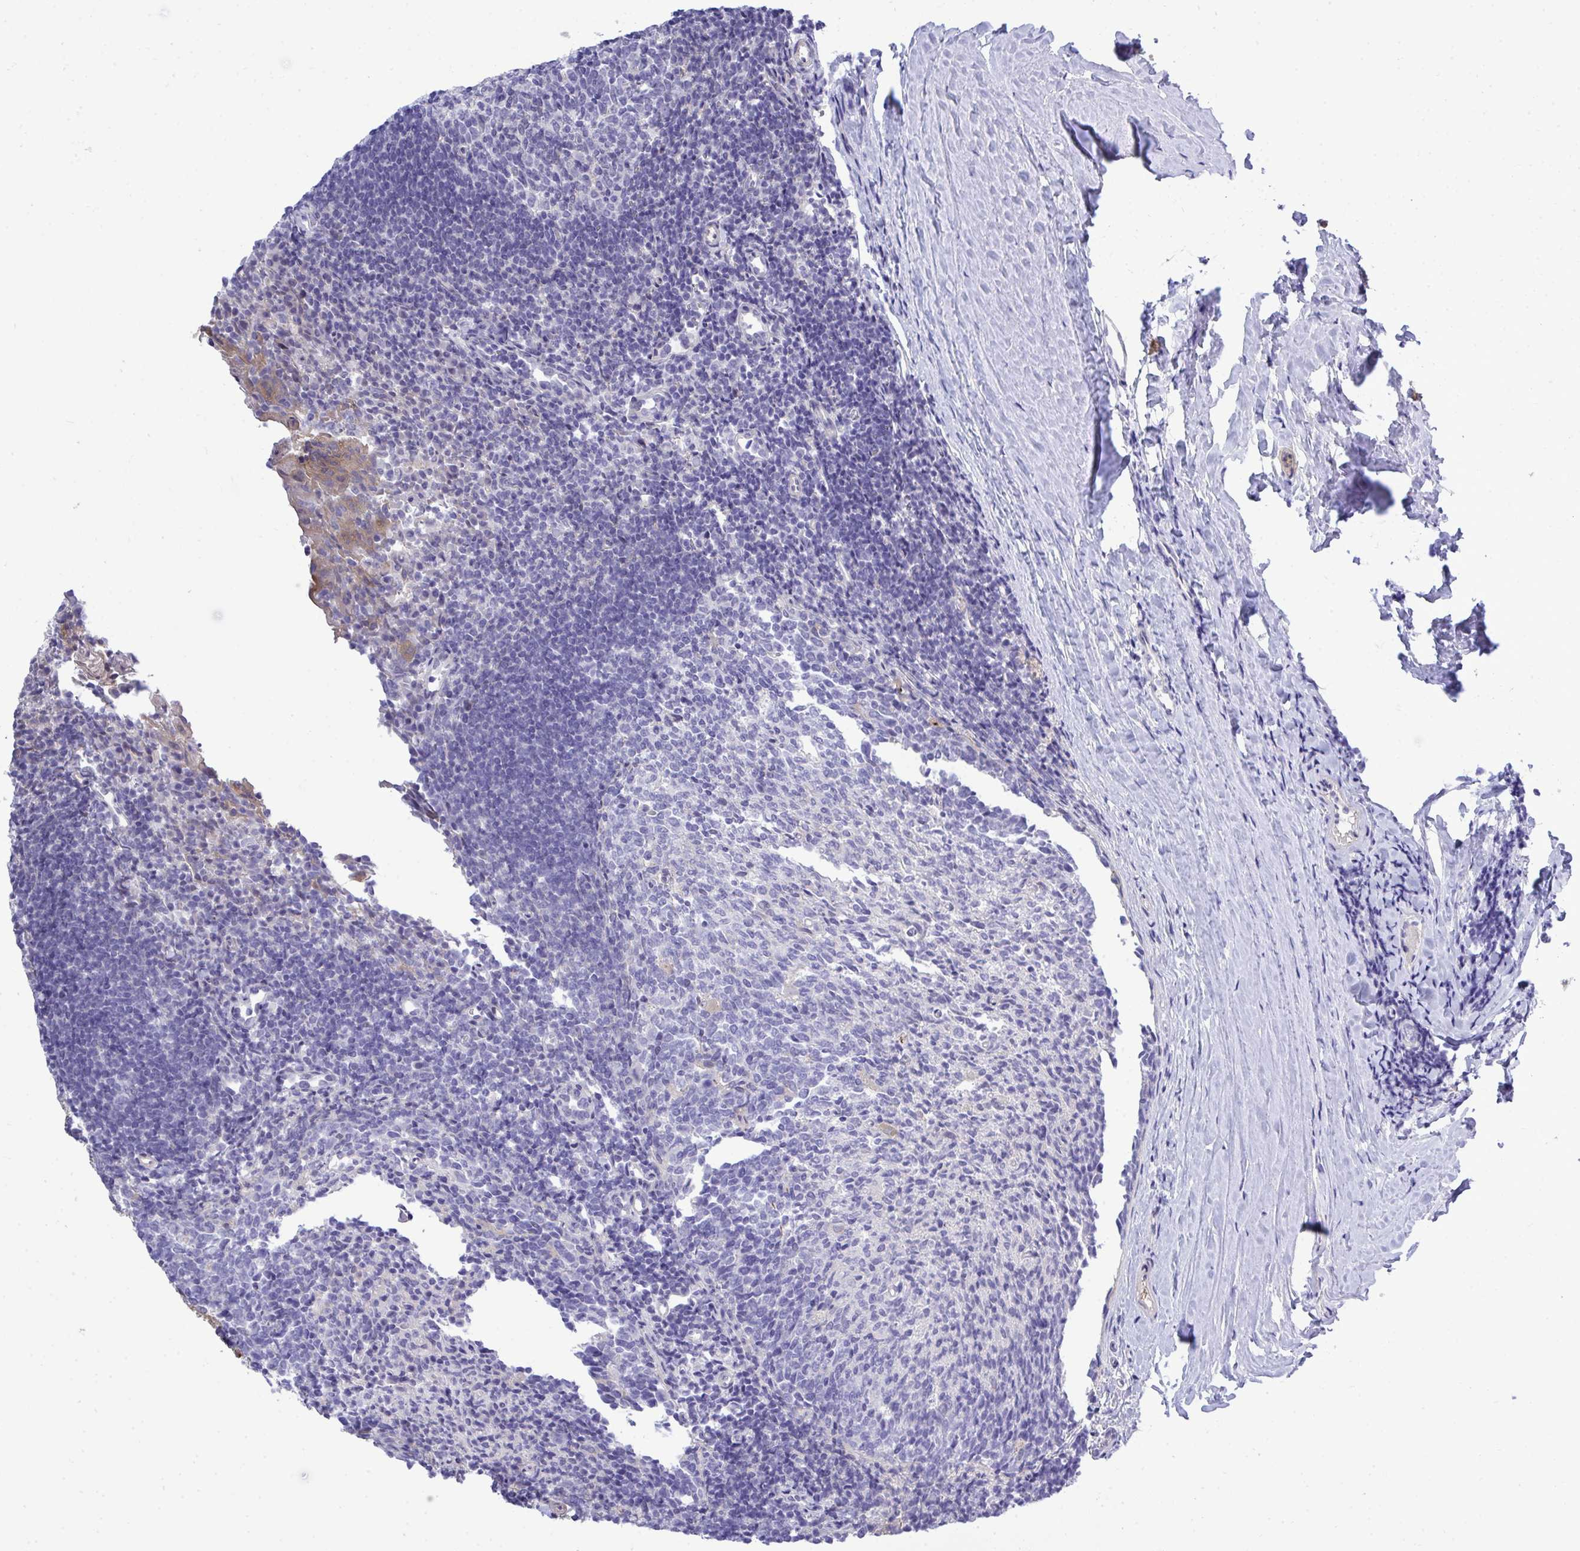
{"staining": {"intensity": "negative", "quantity": "none", "location": "none"}, "tissue": "tonsil", "cell_type": "Germinal center cells", "image_type": "normal", "snomed": [{"axis": "morphology", "description": "Normal tissue, NOS"}, {"axis": "topography", "description": "Tonsil"}], "caption": "A high-resolution photomicrograph shows immunohistochemistry staining of unremarkable tonsil, which demonstrates no significant expression in germinal center cells.", "gene": "XAF1", "patient": {"sex": "female", "age": 10}}